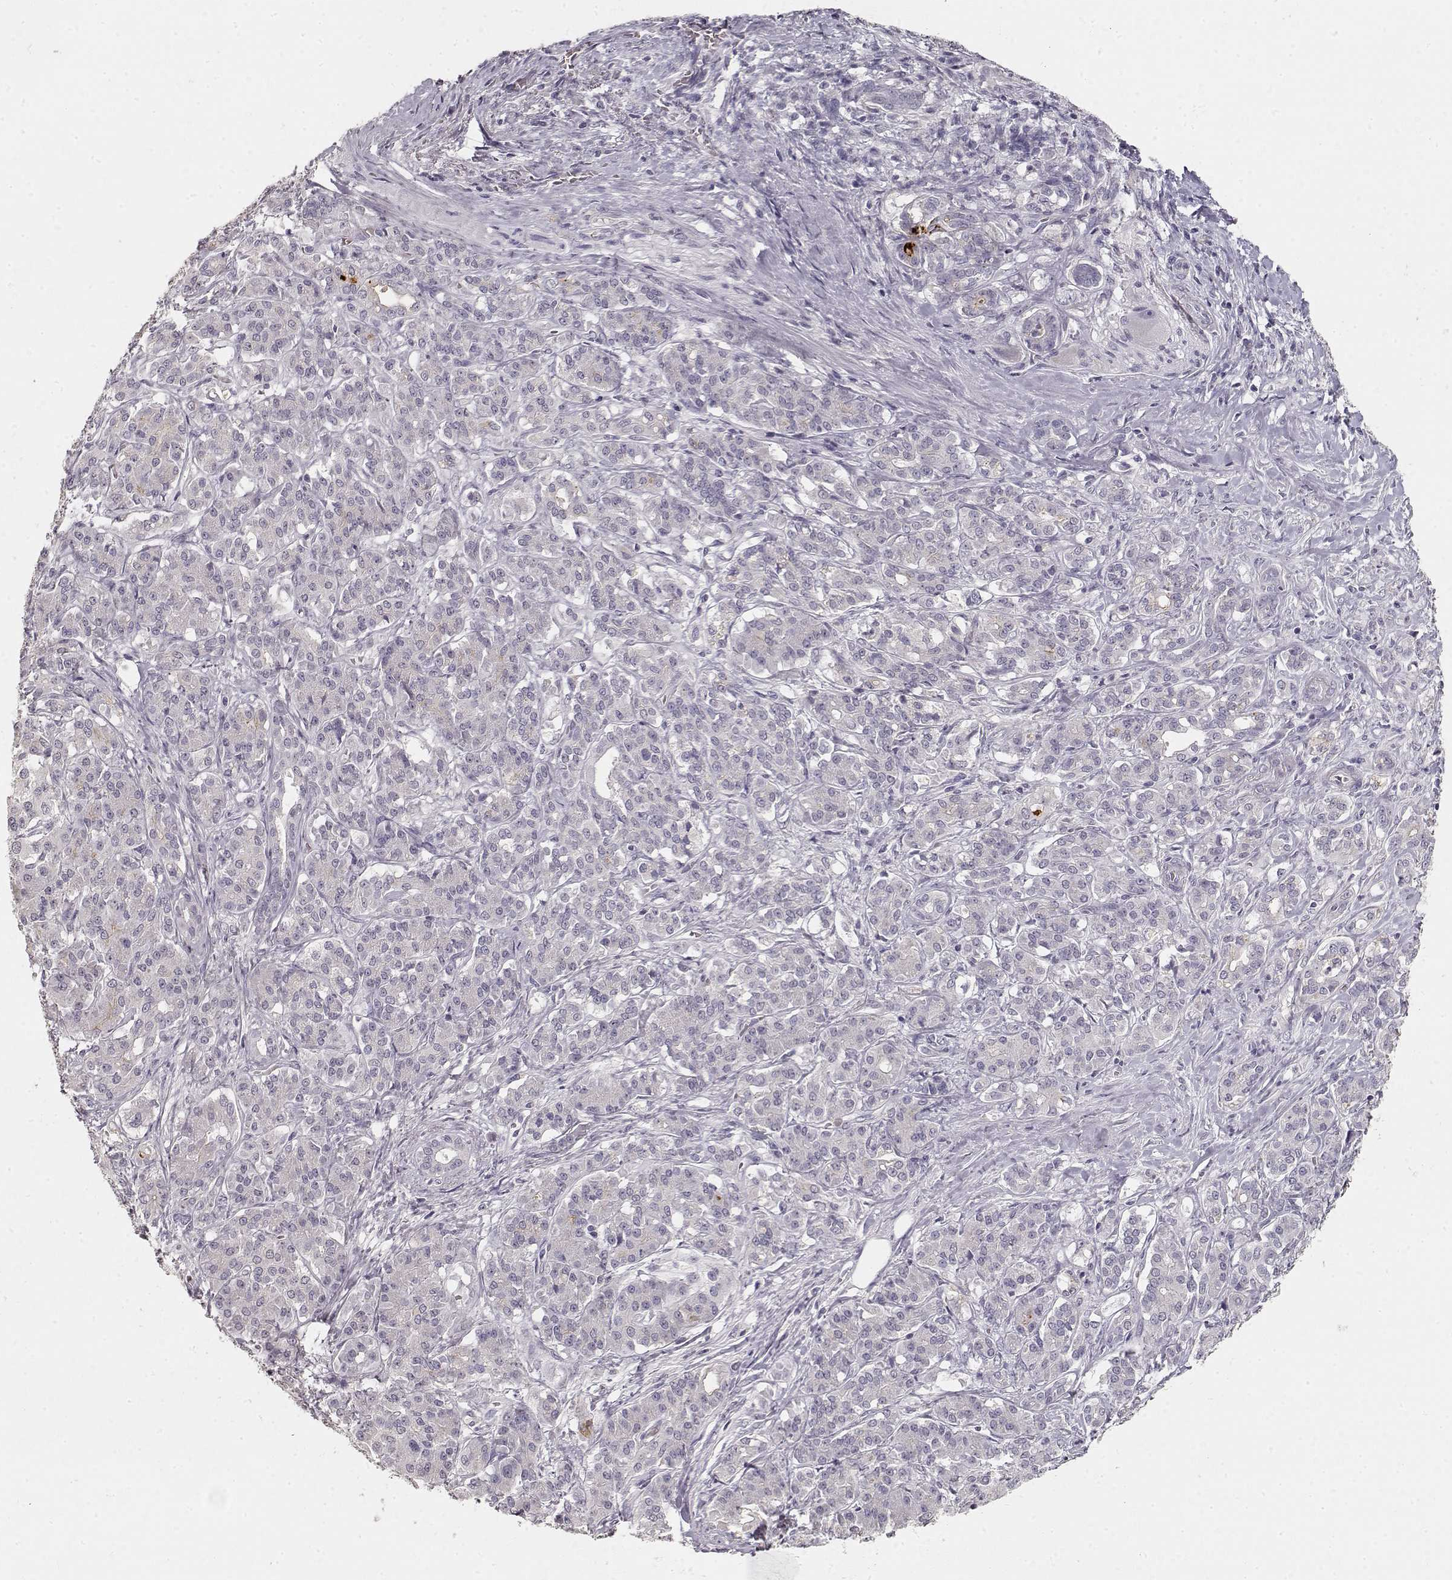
{"staining": {"intensity": "negative", "quantity": "none", "location": "none"}, "tissue": "pancreatic cancer", "cell_type": "Tumor cells", "image_type": "cancer", "snomed": [{"axis": "morphology", "description": "Normal tissue, NOS"}, {"axis": "morphology", "description": "Inflammation, NOS"}, {"axis": "morphology", "description": "Adenocarcinoma, NOS"}, {"axis": "topography", "description": "Pancreas"}], "caption": "This photomicrograph is of adenocarcinoma (pancreatic) stained with immunohistochemistry (IHC) to label a protein in brown with the nuclei are counter-stained blue. There is no positivity in tumor cells. (DAB IHC, high magnification).", "gene": "TPH2", "patient": {"sex": "male", "age": 57}}